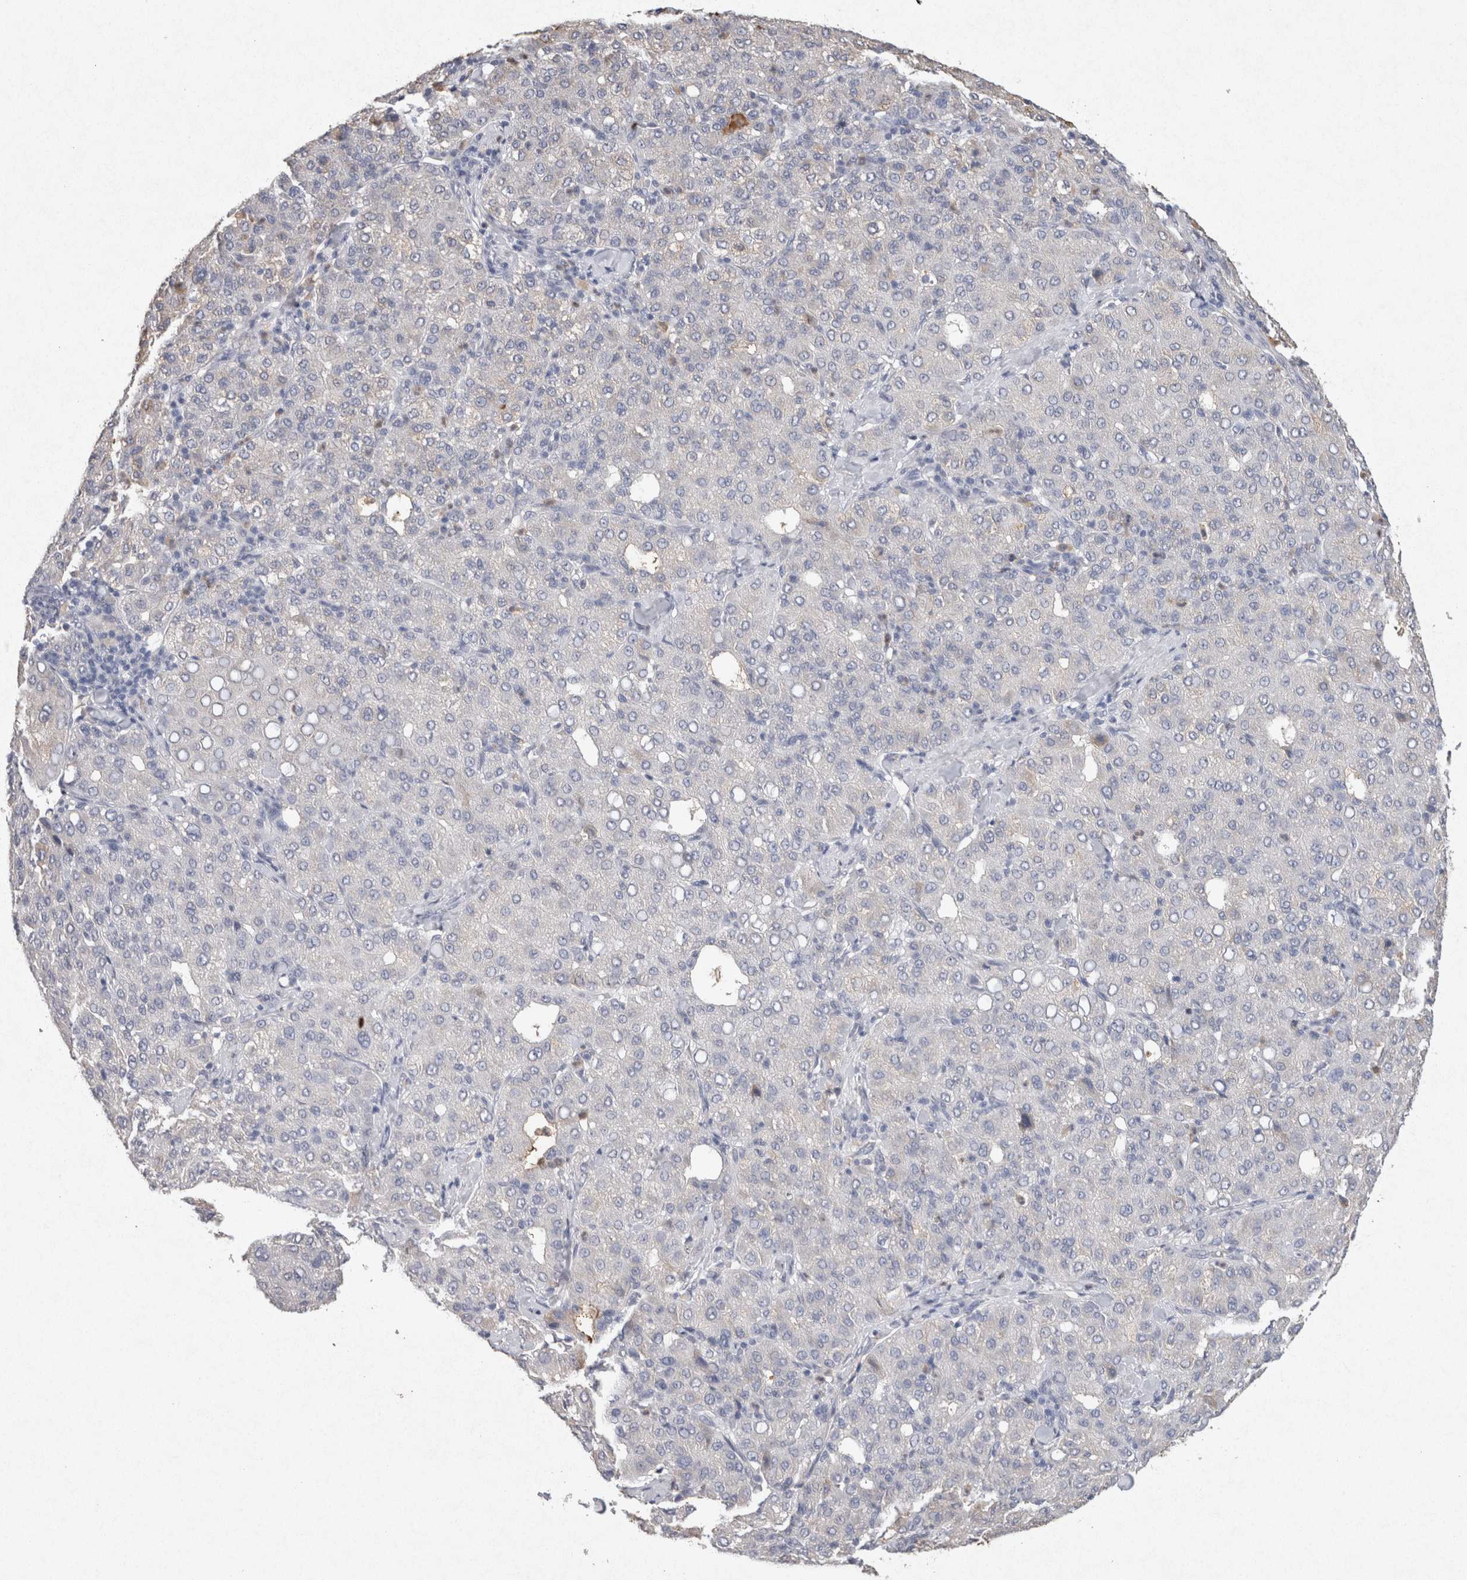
{"staining": {"intensity": "negative", "quantity": "none", "location": "none"}, "tissue": "liver cancer", "cell_type": "Tumor cells", "image_type": "cancer", "snomed": [{"axis": "morphology", "description": "Carcinoma, Hepatocellular, NOS"}, {"axis": "topography", "description": "Liver"}], "caption": "This is an IHC image of hepatocellular carcinoma (liver). There is no staining in tumor cells.", "gene": "FABP7", "patient": {"sex": "male", "age": 65}}